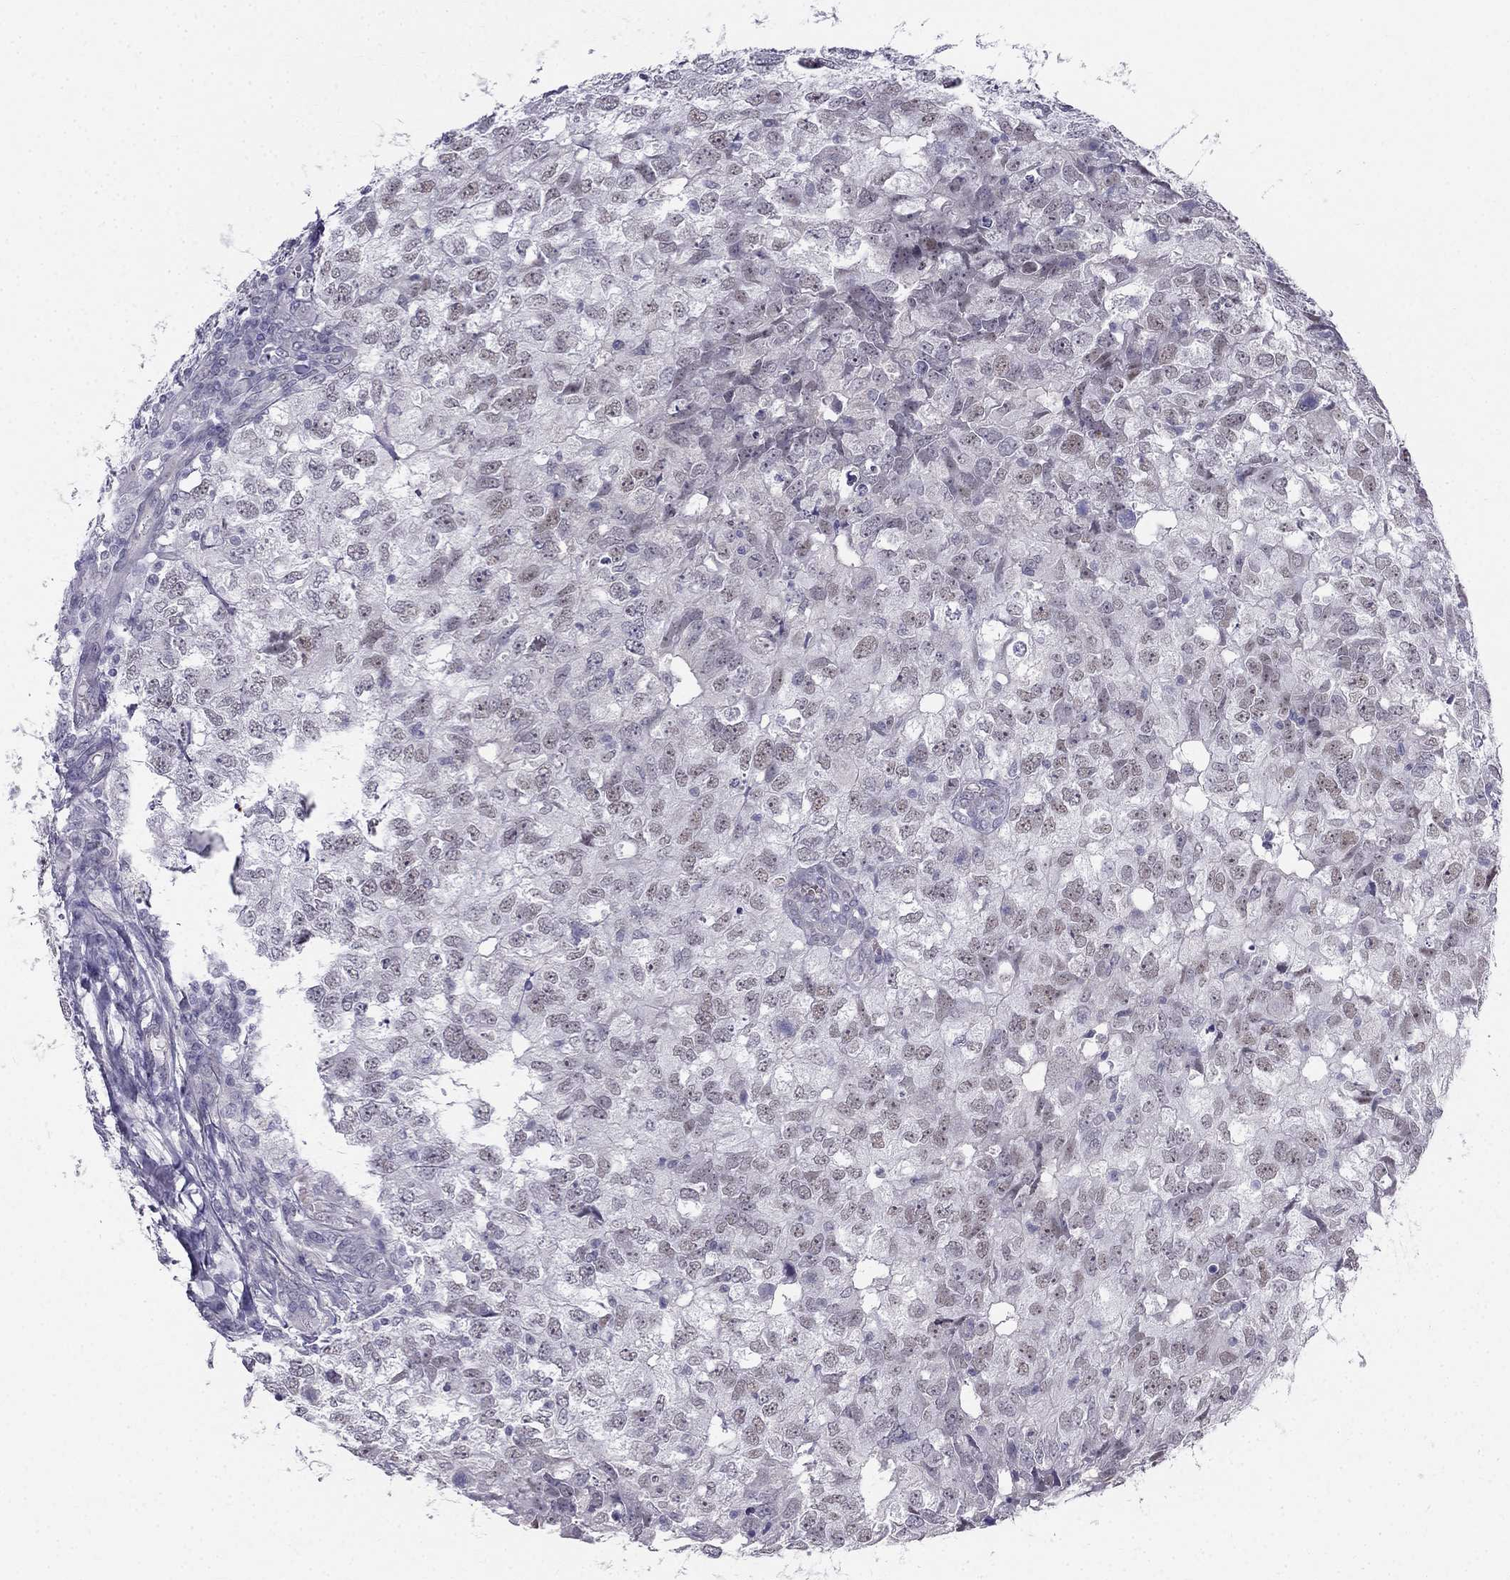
{"staining": {"intensity": "negative", "quantity": "none", "location": "none"}, "tissue": "breast cancer", "cell_type": "Tumor cells", "image_type": "cancer", "snomed": [{"axis": "morphology", "description": "Duct carcinoma"}, {"axis": "topography", "description": "Breast"}], "caption": "An image of human breast cancer (intraductal carcinoma) is negative for staining in tumor cells. Brightfield microscopy of immunohistochemistry (IHC) stained with DAB (3,3'-diaminobenzidine) (brown) and hematoxylin (blue), captured at high magnification.", "gene": "BAG5", "patient": {"sex": "female", "age": 30}}